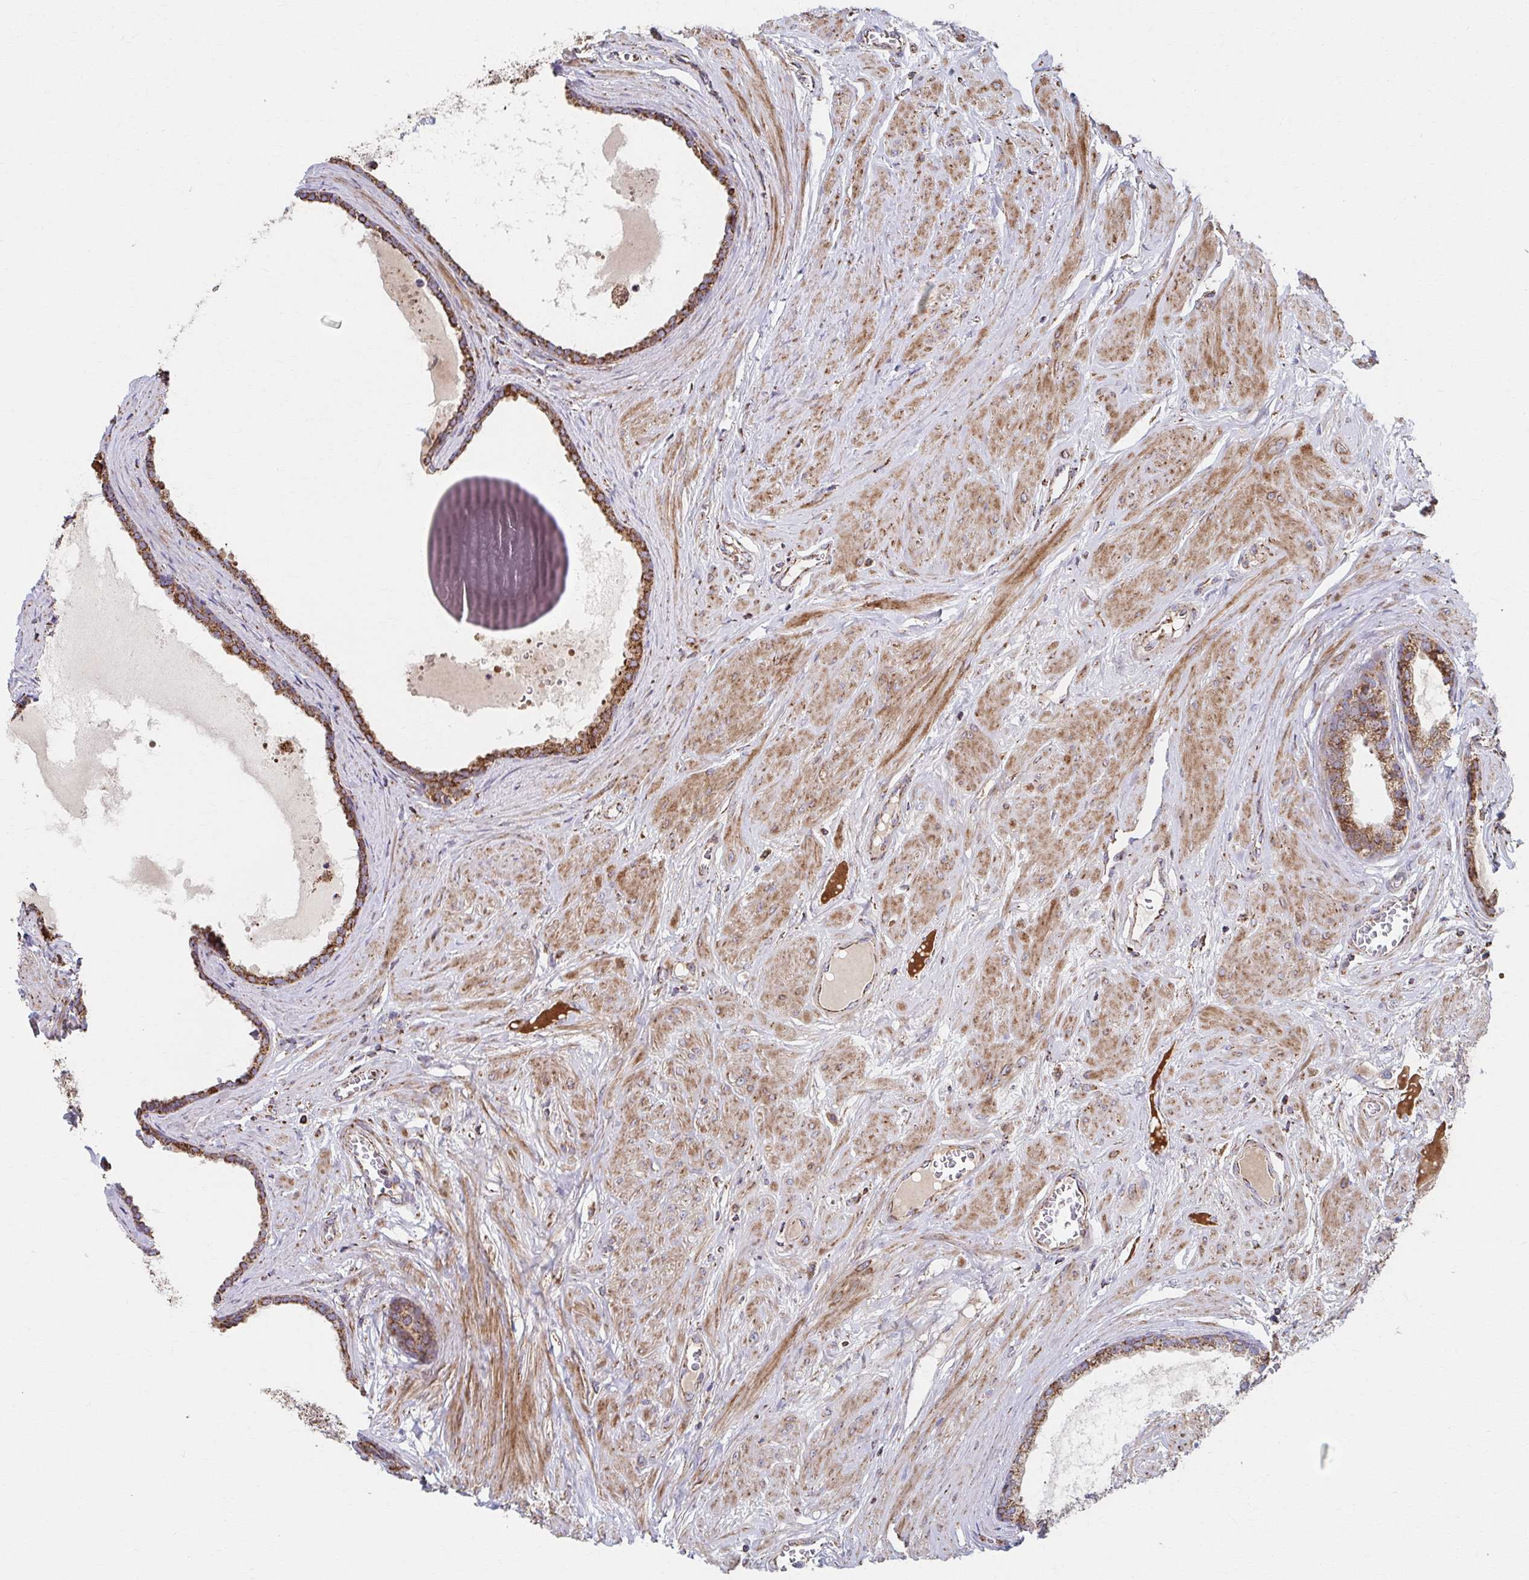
{"staining": {"intensity": "moderate", "quantity": ">75%", "location": "cytoplasmic/membranous"}, "tissue": "prostate", "cell_type": "Glandular cells", "image_type": "normal", "snomed": [{"axis": "morphology", "description": "Normal tissue, NOS"}, {"axis": "topography", "description": "Prostate"}, {"axis": "topography", "description": "Peripheral nerve tissue"}], "caption": "A high-resolution histopathology image shows IHC staining of normal prostate, which exhibits moderate cytoplasmic/membranous positivity in about >75% of glandular cells. (brown staining indicates protein expression, while blue staining denotes nuclei).", "gene": "SAT1", "patient": {"sex": "male", "age": 55}}